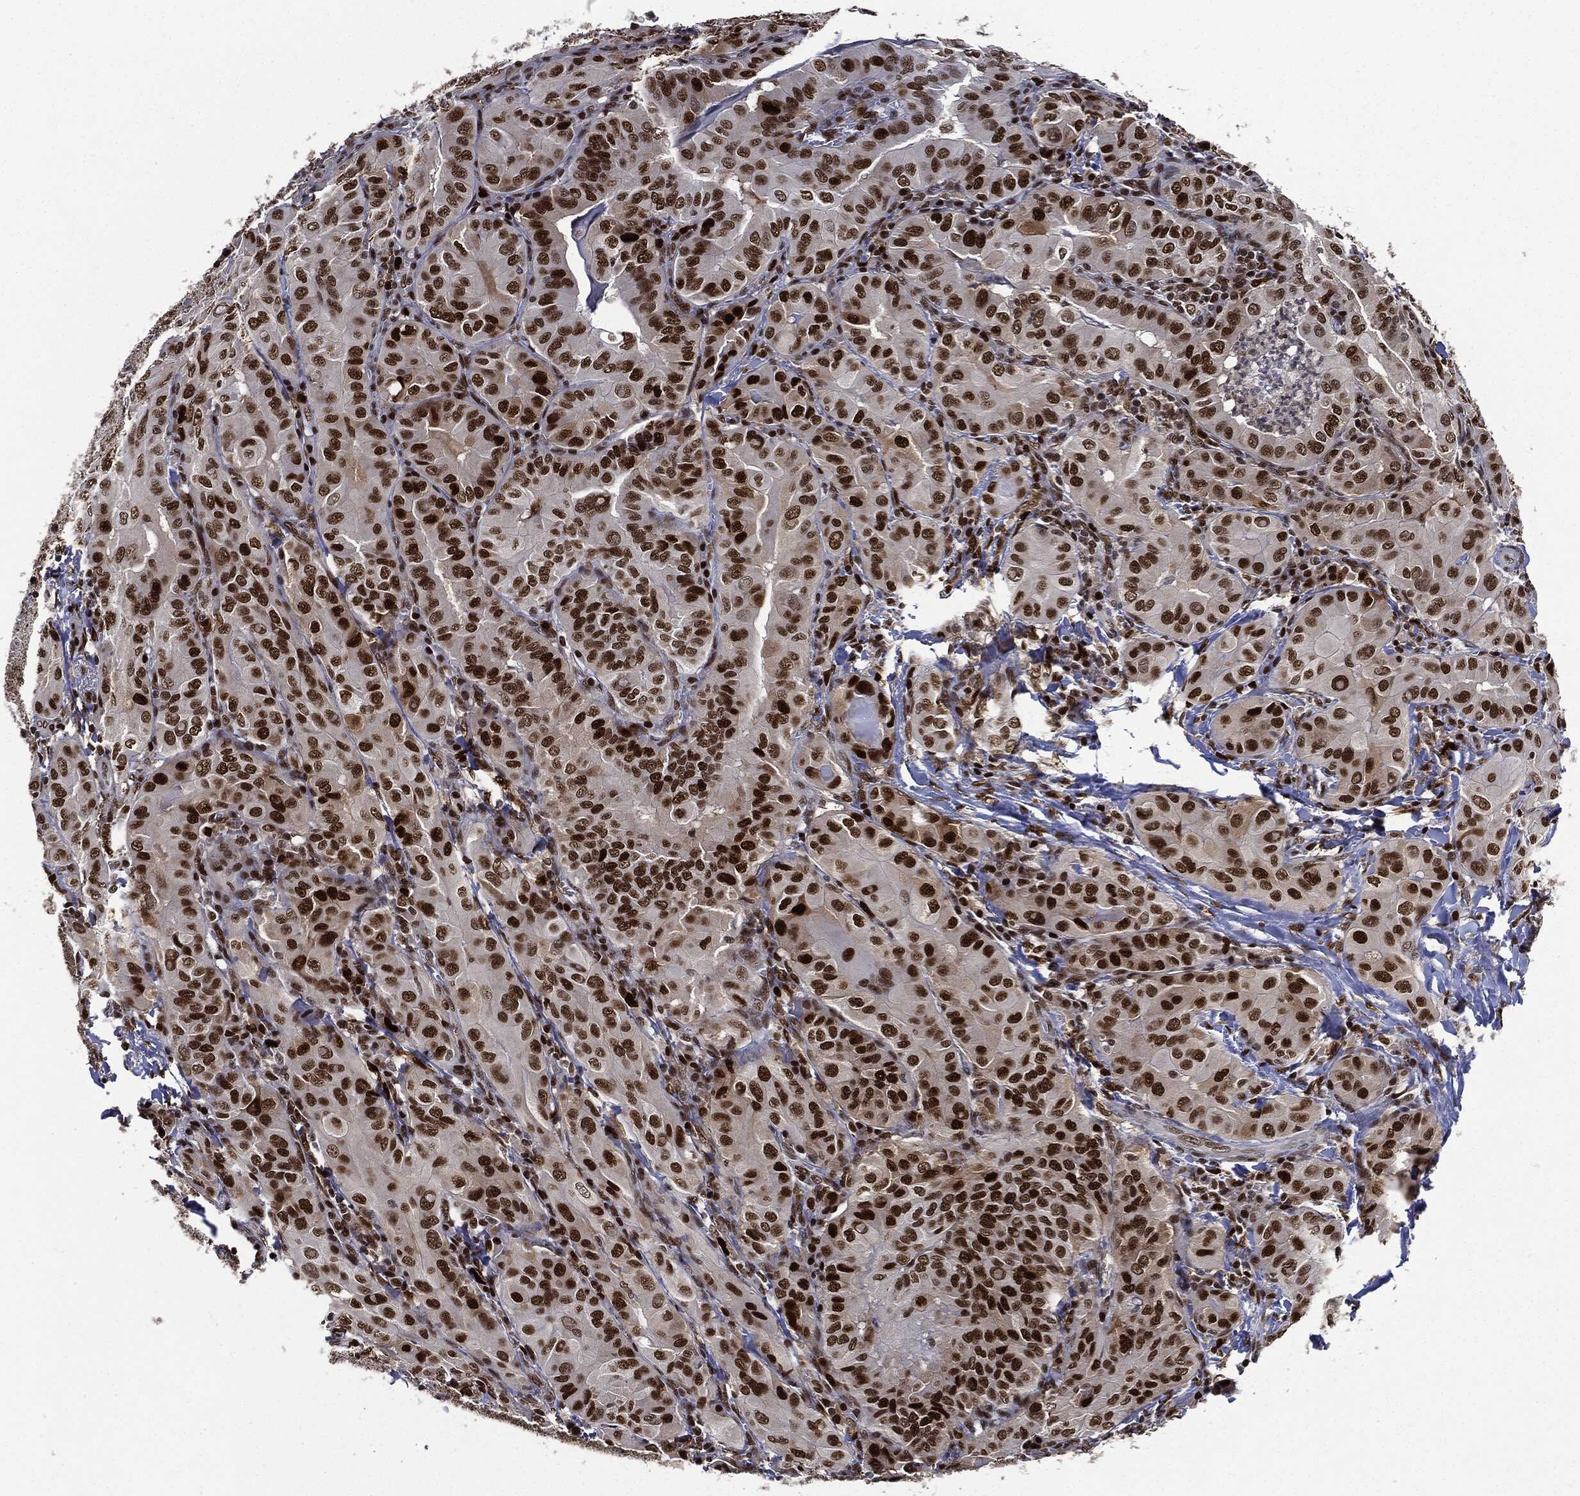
{"staining": {"intensity": "strong", "quantity": ">75%", "location": "nuclear"}, "tissue": "thyroid cancer", "cell_type": "Tumor cells", "image_type": "cancer", "snomed": [{"axis": "morphology", "description": "Papillary adenocarcinoma, NOS"}, {"axis": "topography", "description": "Thyroid gland"}], "caption": "A high amount of strong nuclear staining is identified in approximately >75% of tumor cells in thyroid cancer tissue.", "gene": "PCNA", "patient": {"sex": "female", "age": 37}}